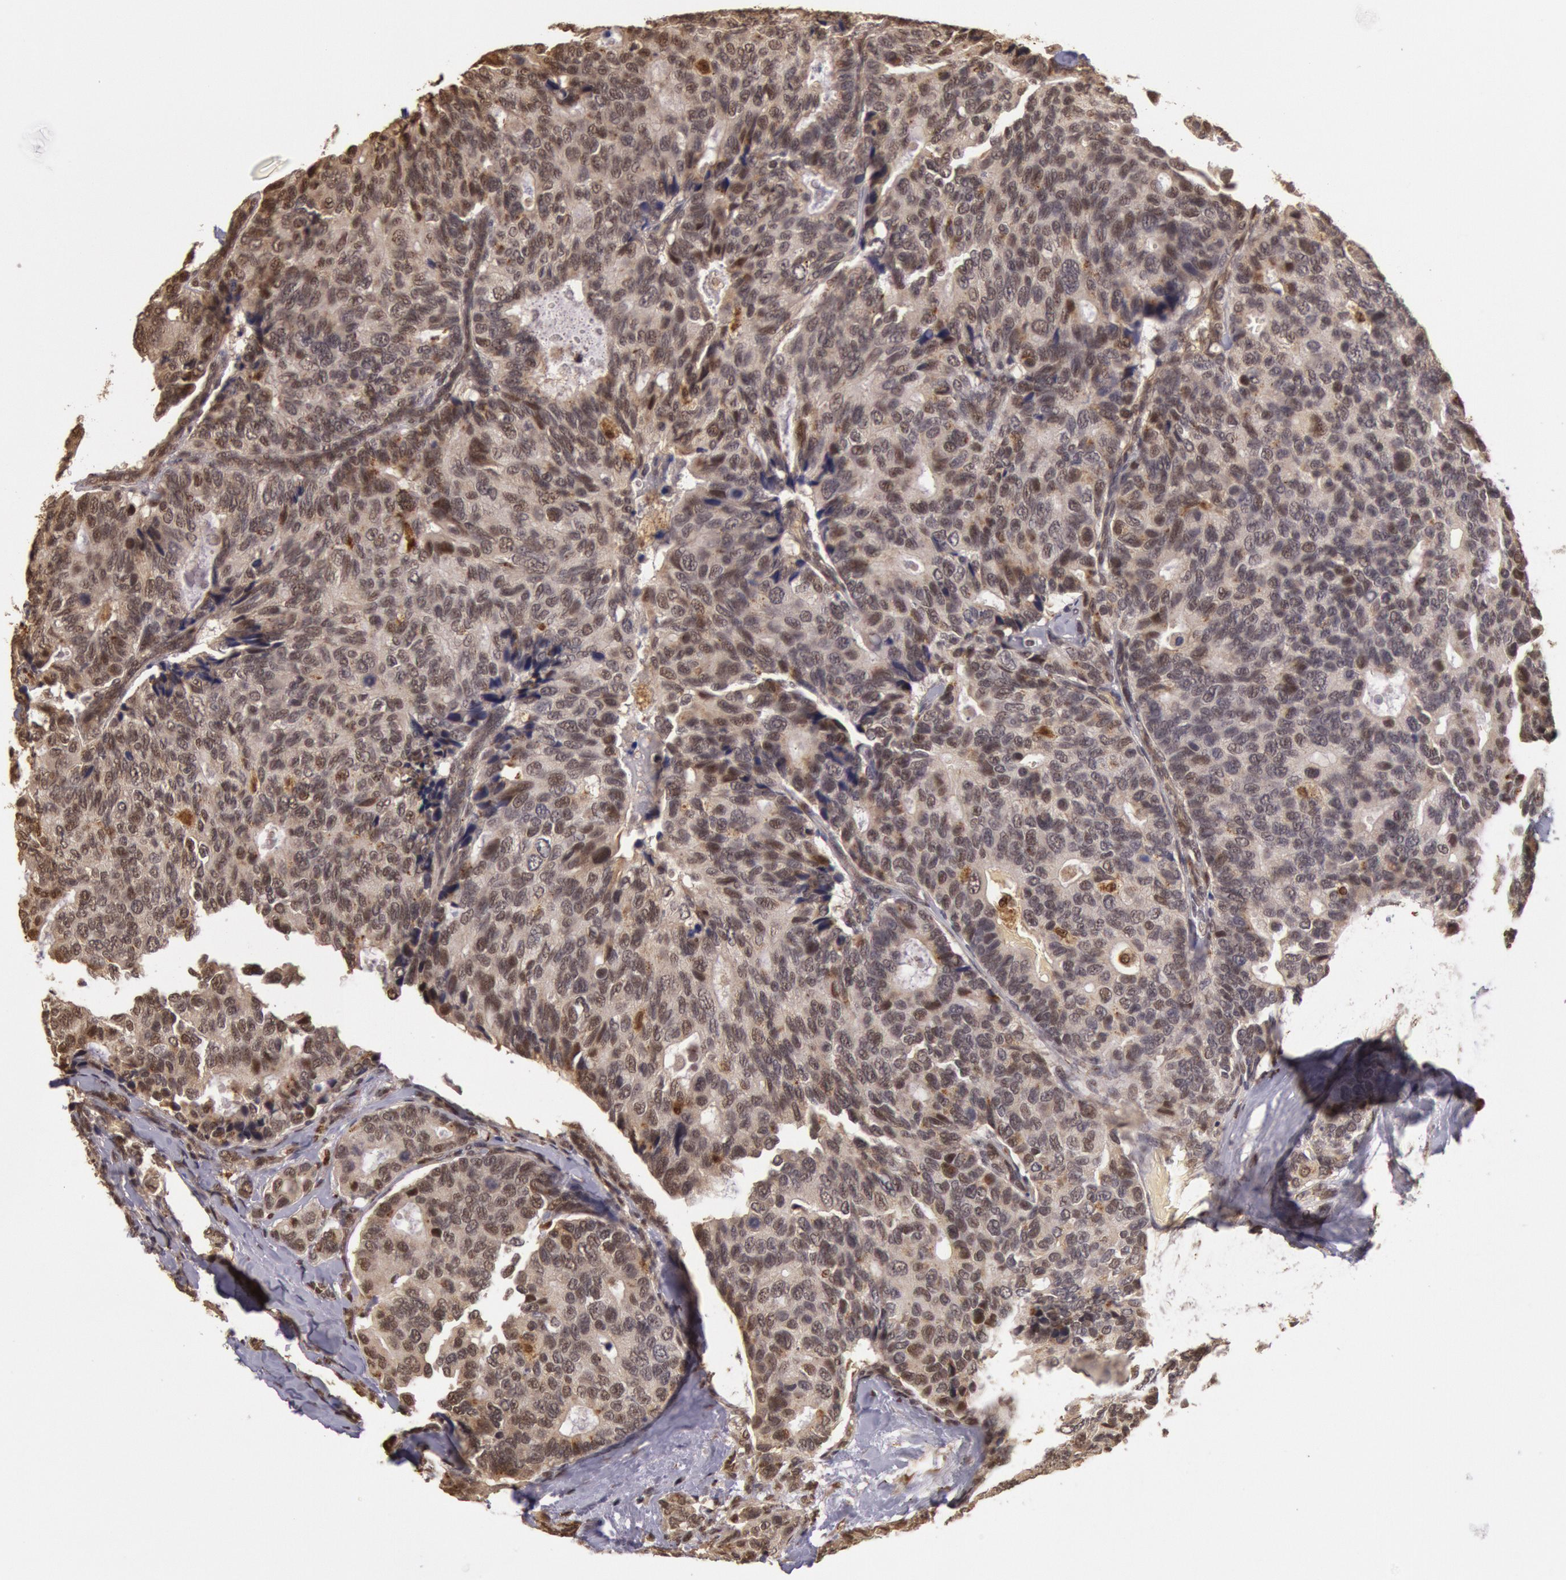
{"staining": {"intensity": "weak", "quantity": ">75%", "location": "nuclear"}, "tissue": "breast cancer", "cell_type": "Tumor cells", "image_type": "cancer", "snomed": [{"axis": "morphology", "description": "Duct carcinoma"}, {"axis": "topography", "description": "Breast"}], "caption": "Intraductal carcinoma (breast) stained for a protein (brown) exhibits weak nuclear positive positivity in about >75% of tumor cells.", "gene": "LIG4", "patient": {"sex": "female", "age": 69}}